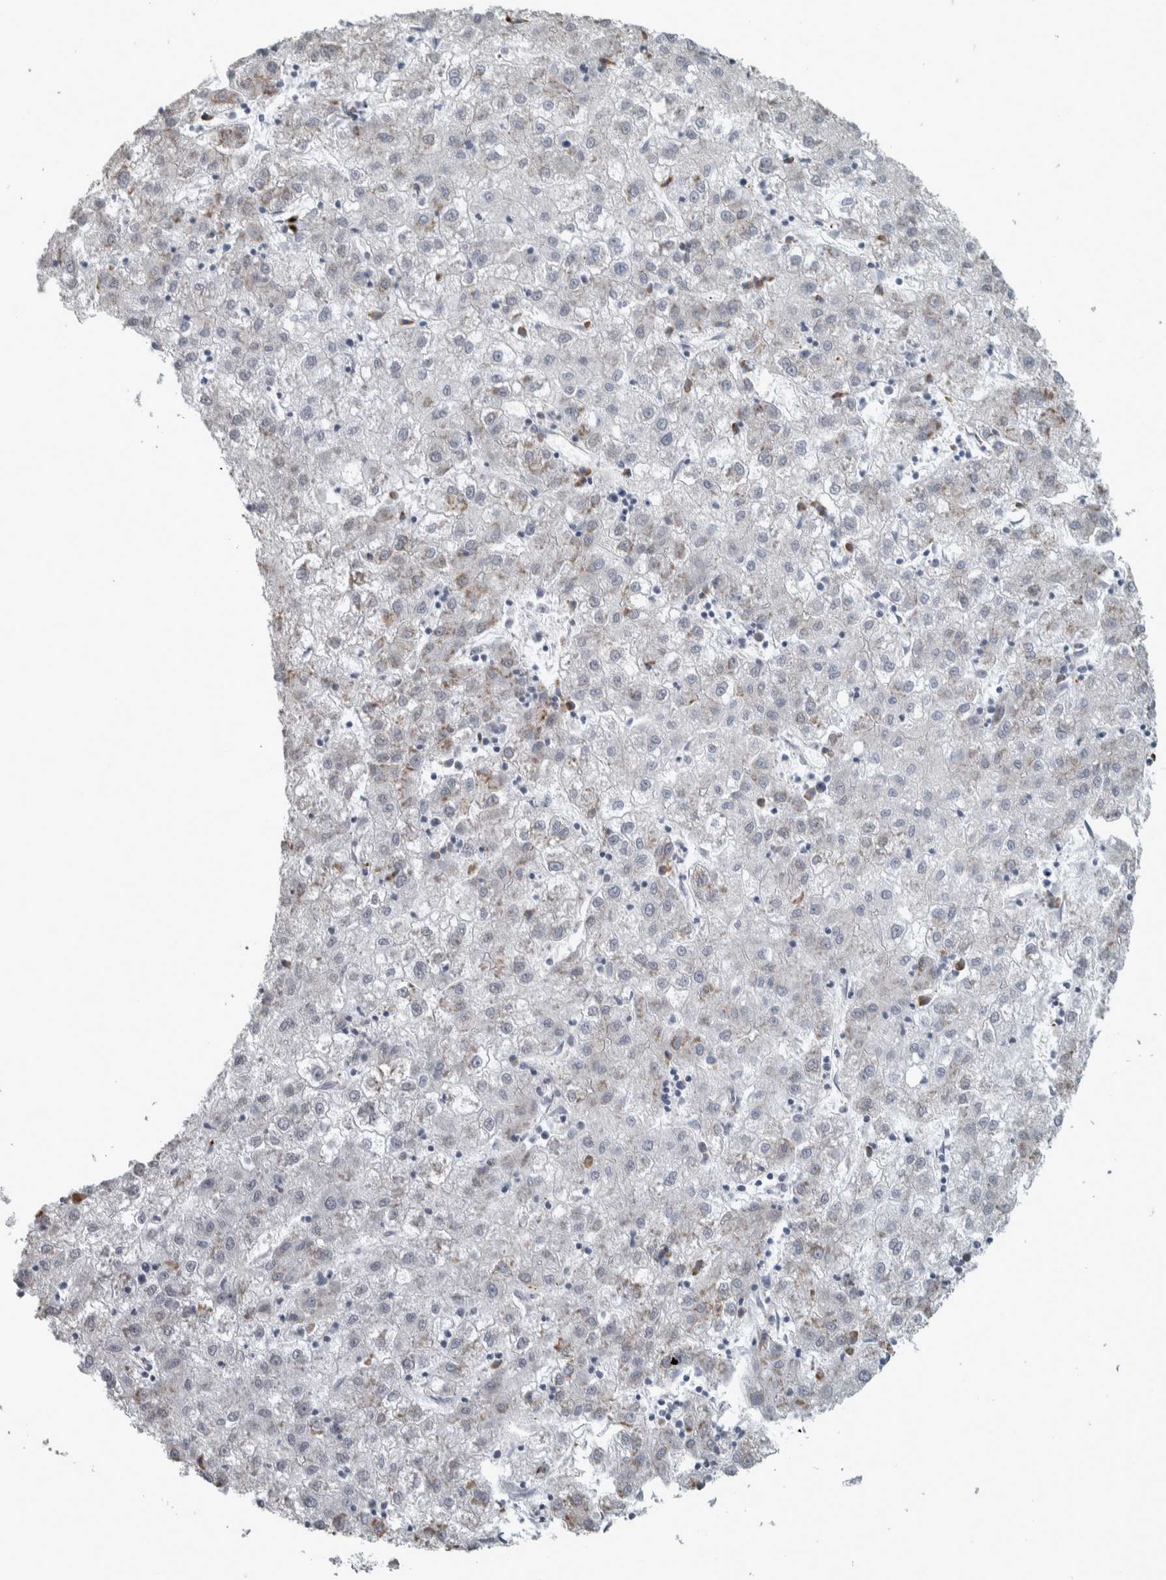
{"staining": {"intensity": "negative", "quantity": "none", "location": "none"}, "tissue": "liver cancer", "cell_type": "Tumor cells", "image_type": "cancer", "snomed": [{"axis": "morphology", "description": "Carcinoma, Hepatocellular, NOS"}, {"axis": "topography", "description": "Liver"}], "caption": "Immunohistochemistry (IHC) histopathology image of human liver cancer (hepatocellular carcinoma) stained for a protein (brown), which demonstrates no staining in tumor cells.", "gene": "DDX42", "patient": {"sex": "male", "age": 72}}